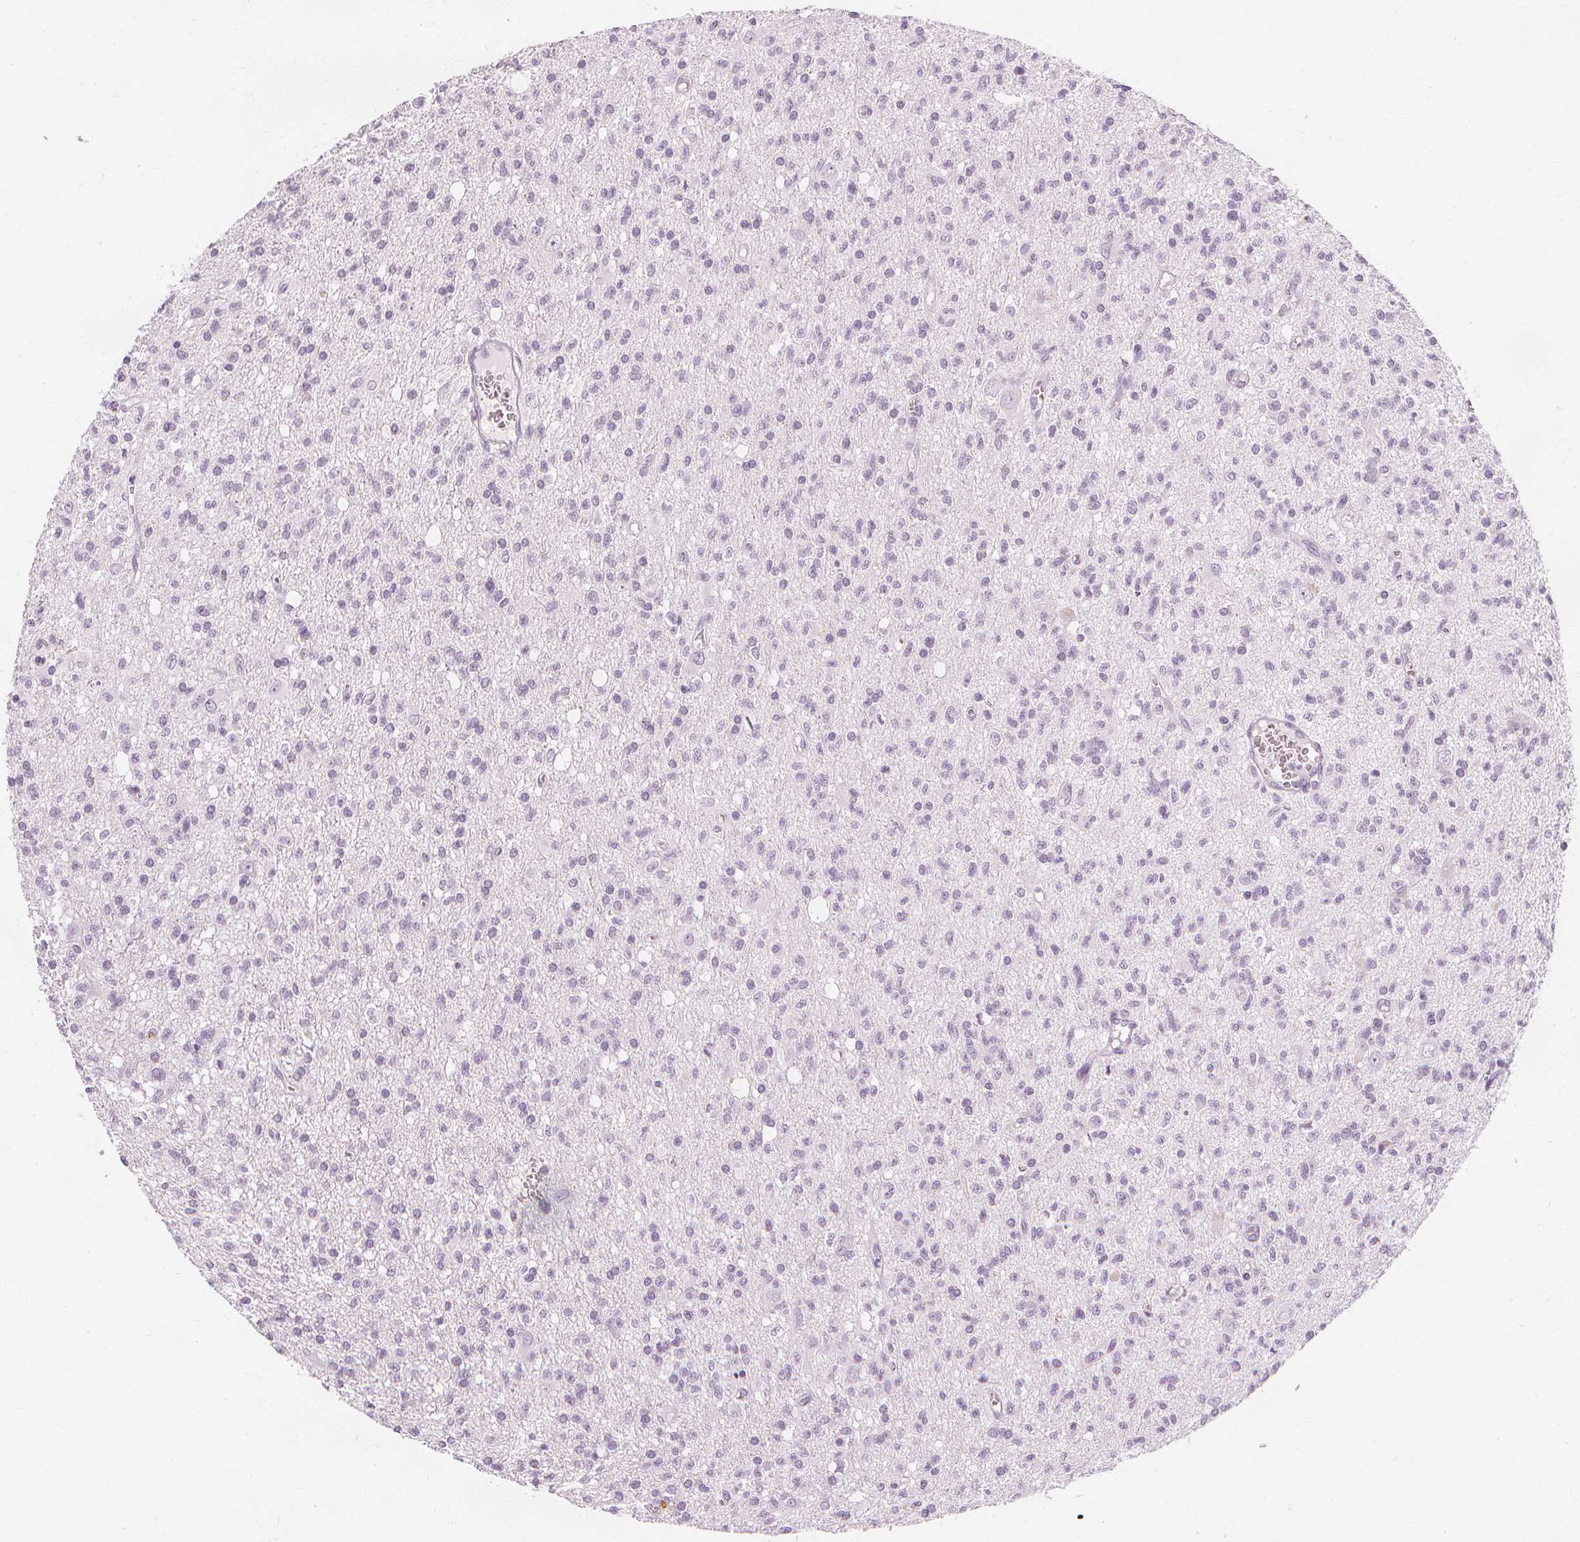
{"staining": {"intensity": "negative", "quantity": "none", "location": "none"}, "tissue": "glioma", "cell_type": "Tumor cells", "image_type": "cancer", "snomed": [{"axis": "morphology", "description": "Glioma, malignant, Low grade"}, {"axis": "topography", "description": "Brain"}], "caption": "Immunohistochemistry photomicrograph of neoplastic tissue: malignant glioma (low-grade) stained with DAB reveals no significant protein staining in tumor cells. (DAB (3,3'-diaminobenzidine) IHC with hematoxylin counter stain).", "gene": "TFF1", "patient": {"sex": "male", "age": 64}}